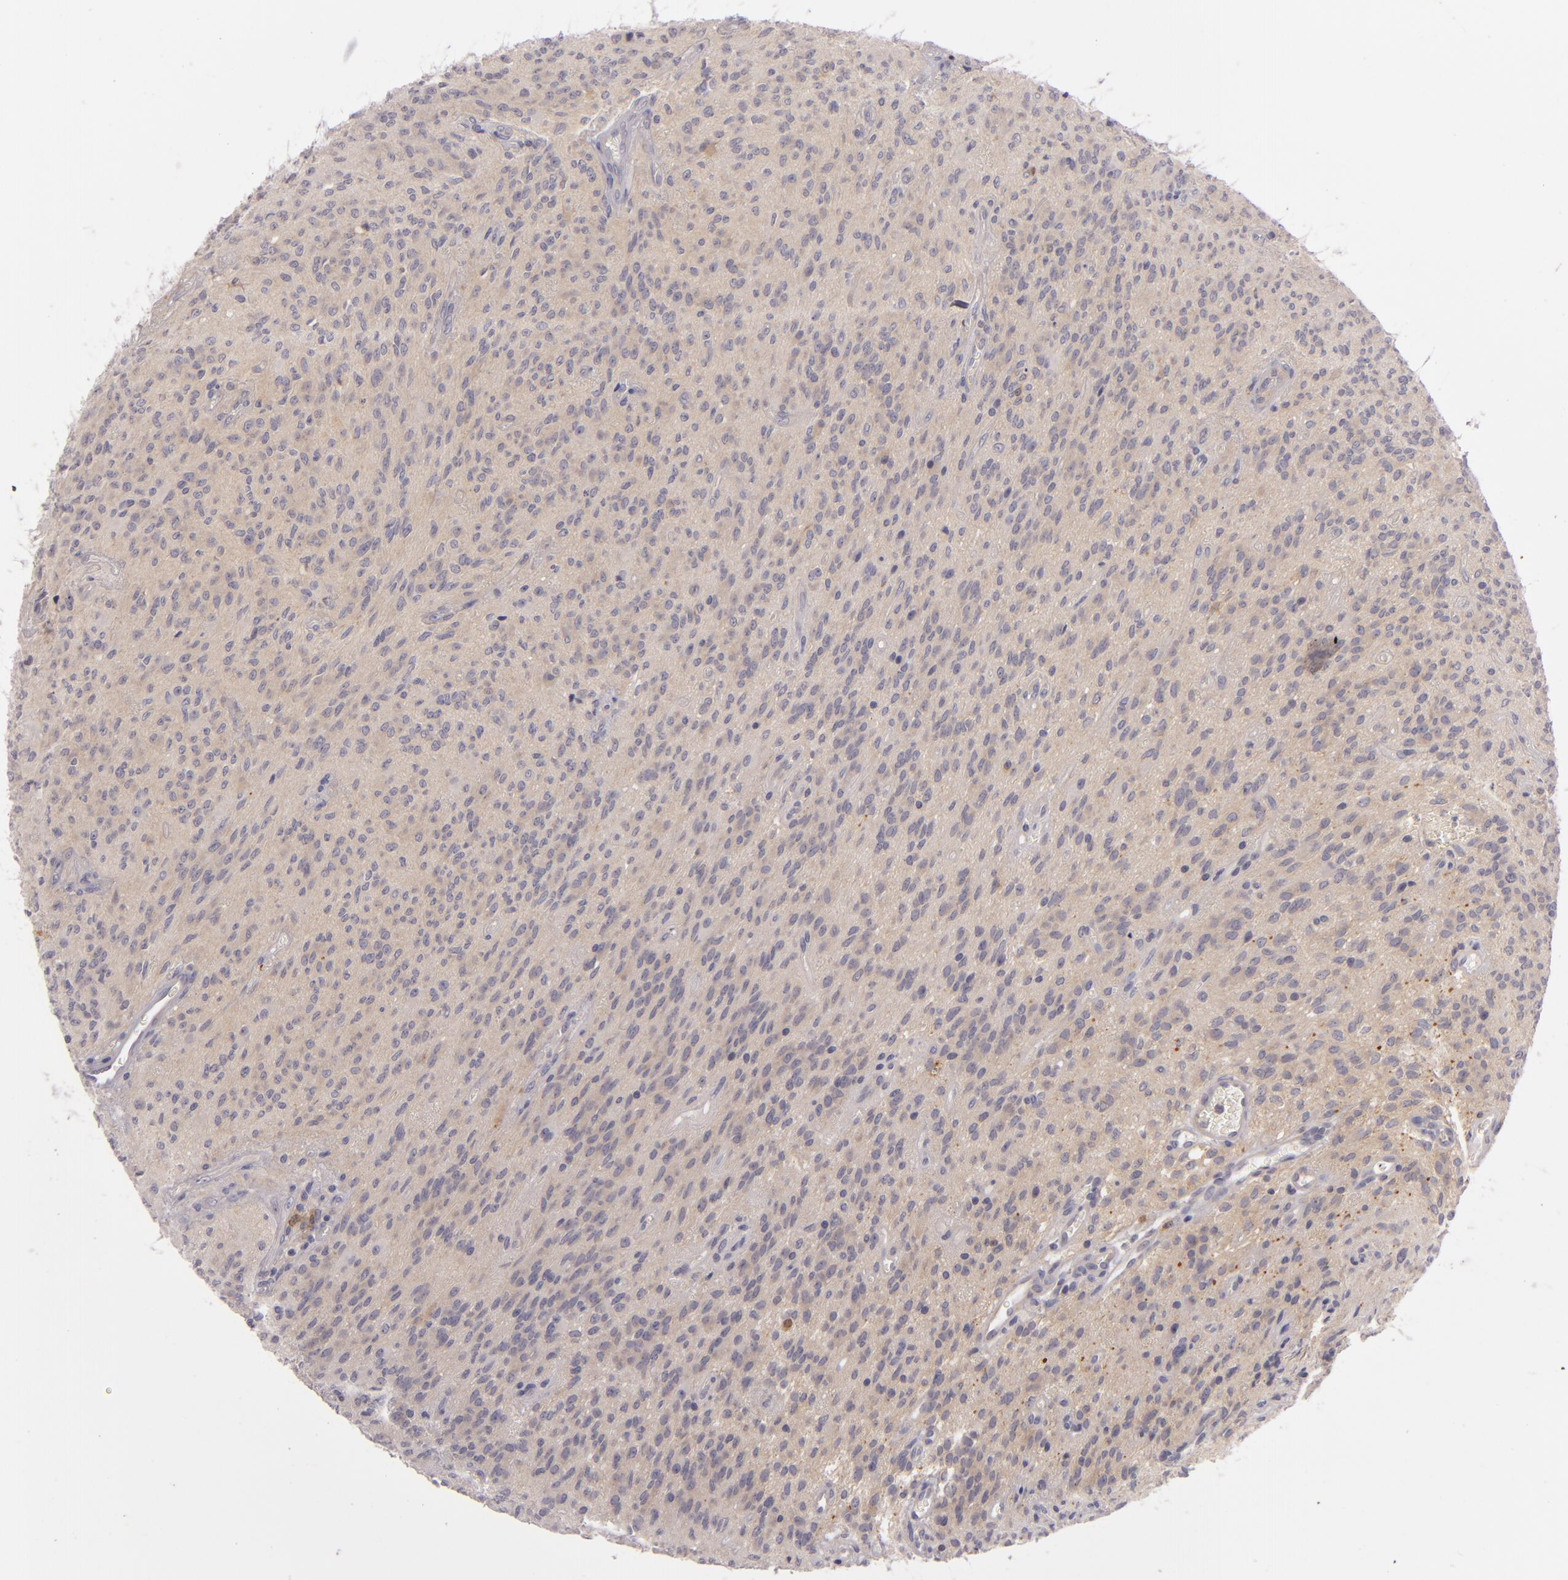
{"staining": {"intensity": "weak", "quantity": "<25%", "location": "cytoplasmic/membranous"}, "tissue": "glioma", "cell_type": "Tumor cells", "image_type": "cancer", "snomed": [{"axis": "morphology", "description": "Glioma, malignant, Low grade"}, {"axis": "topography", "description": "Brain"}], "caption": "Immunohistochemical staining of glioma exhibits no significant staining in tumor cells.", "gene": "CD83", "patient": {"sex": "female", "age": 15}}